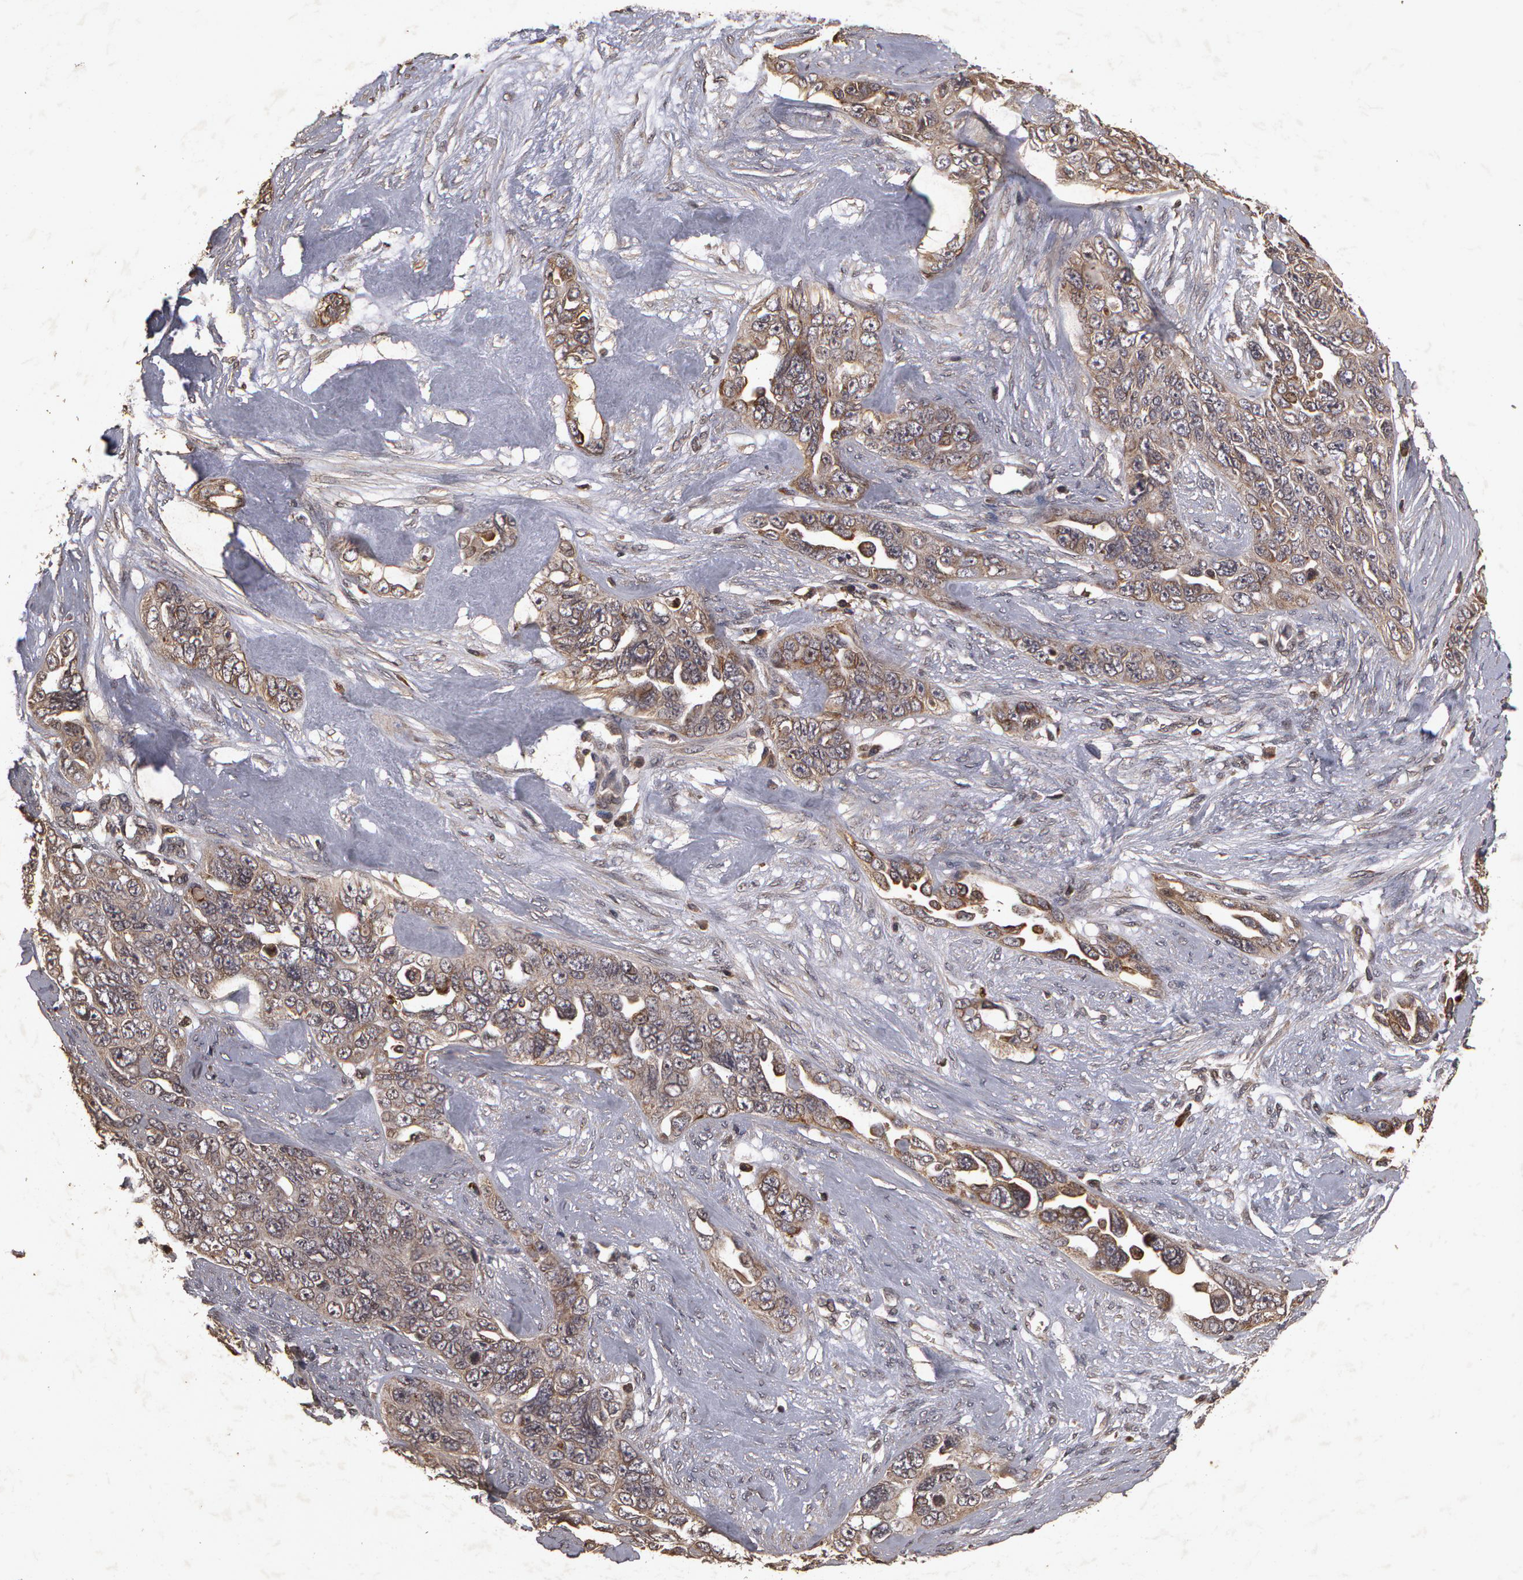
{"staining": {"intensity": "weak", "quantity": "25%-75%", "location": "cytoplasmic/membranous"}, "tissue": "ovarian cancer", "cell_type": "Tumor cells", "image_type": "cancer", "snomed": [{"axis": "morphology", "description": "Cystadenocarcinoma, serous, NOS"}, {"axis": "topography", "description": "Ovary"}], "caption": "Tumor cells show low levels of weak cytoplasmic/membranous positivity in approximately 25%-75% of cells in ovarian serous cystadenocarcinoma.", "gene": "CALR", "patient": {"sex": "female", "age": 63}}